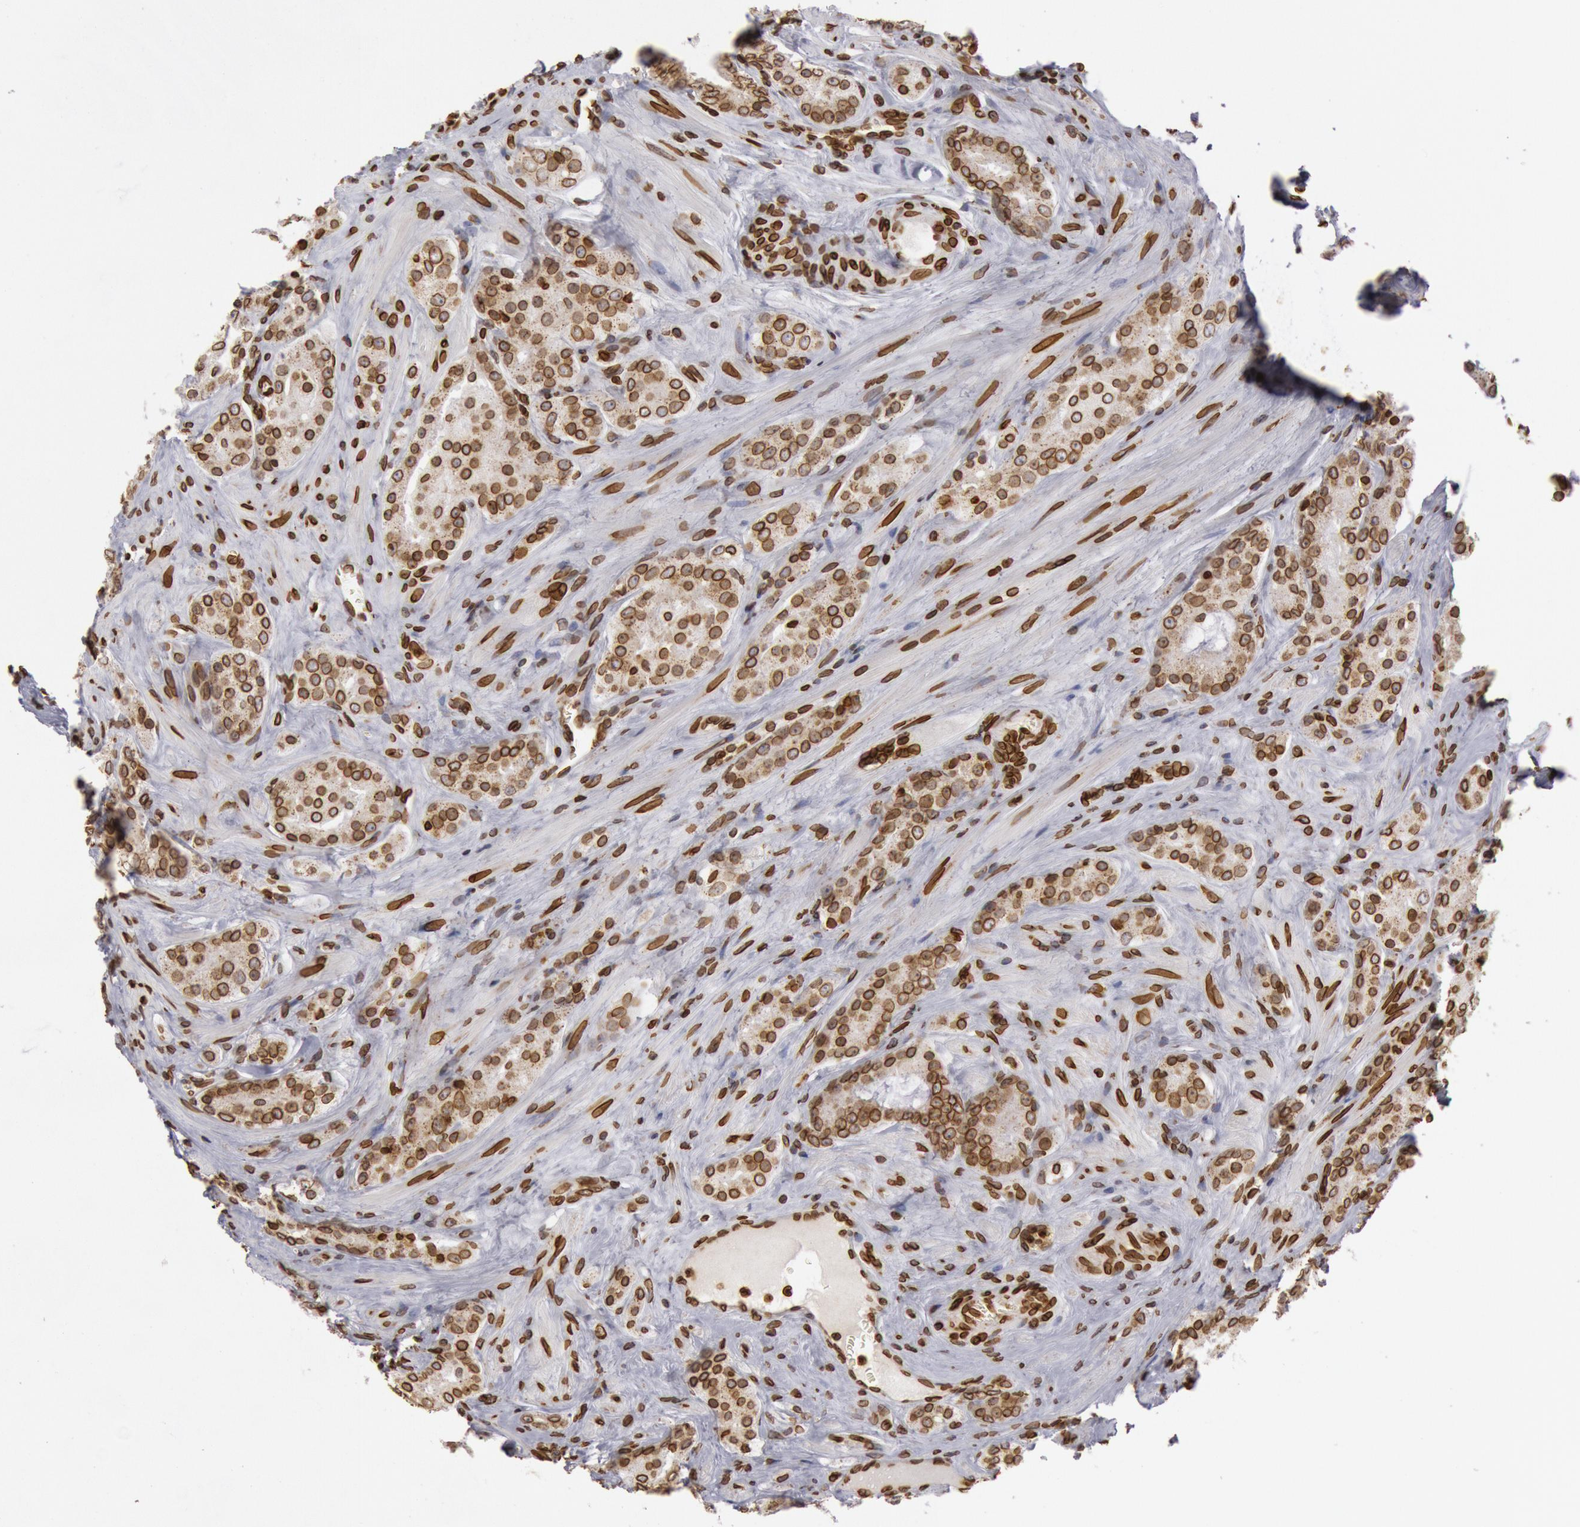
{"staining": {"intensity": "strong", "quantity": ">75%", "location": "nuclear"}, "tissue": "prostate cancer", "cell_type": "Tumor cells", "image_type": "cancer", "snomed": [{"axis": "morphology", "description": "Adenocarcinoma, Medium grade"}, {"axis": "topography", "description": "Prostate"}], "caption": "Prostate cancer (adenocarcinoma (medium-grade)) stained for a protein (brown) reveals strong nuclear positive expression in about >75% of tumor cells.", "gene": "SUN2", "patient": {"sex": "male", "age": 60}}